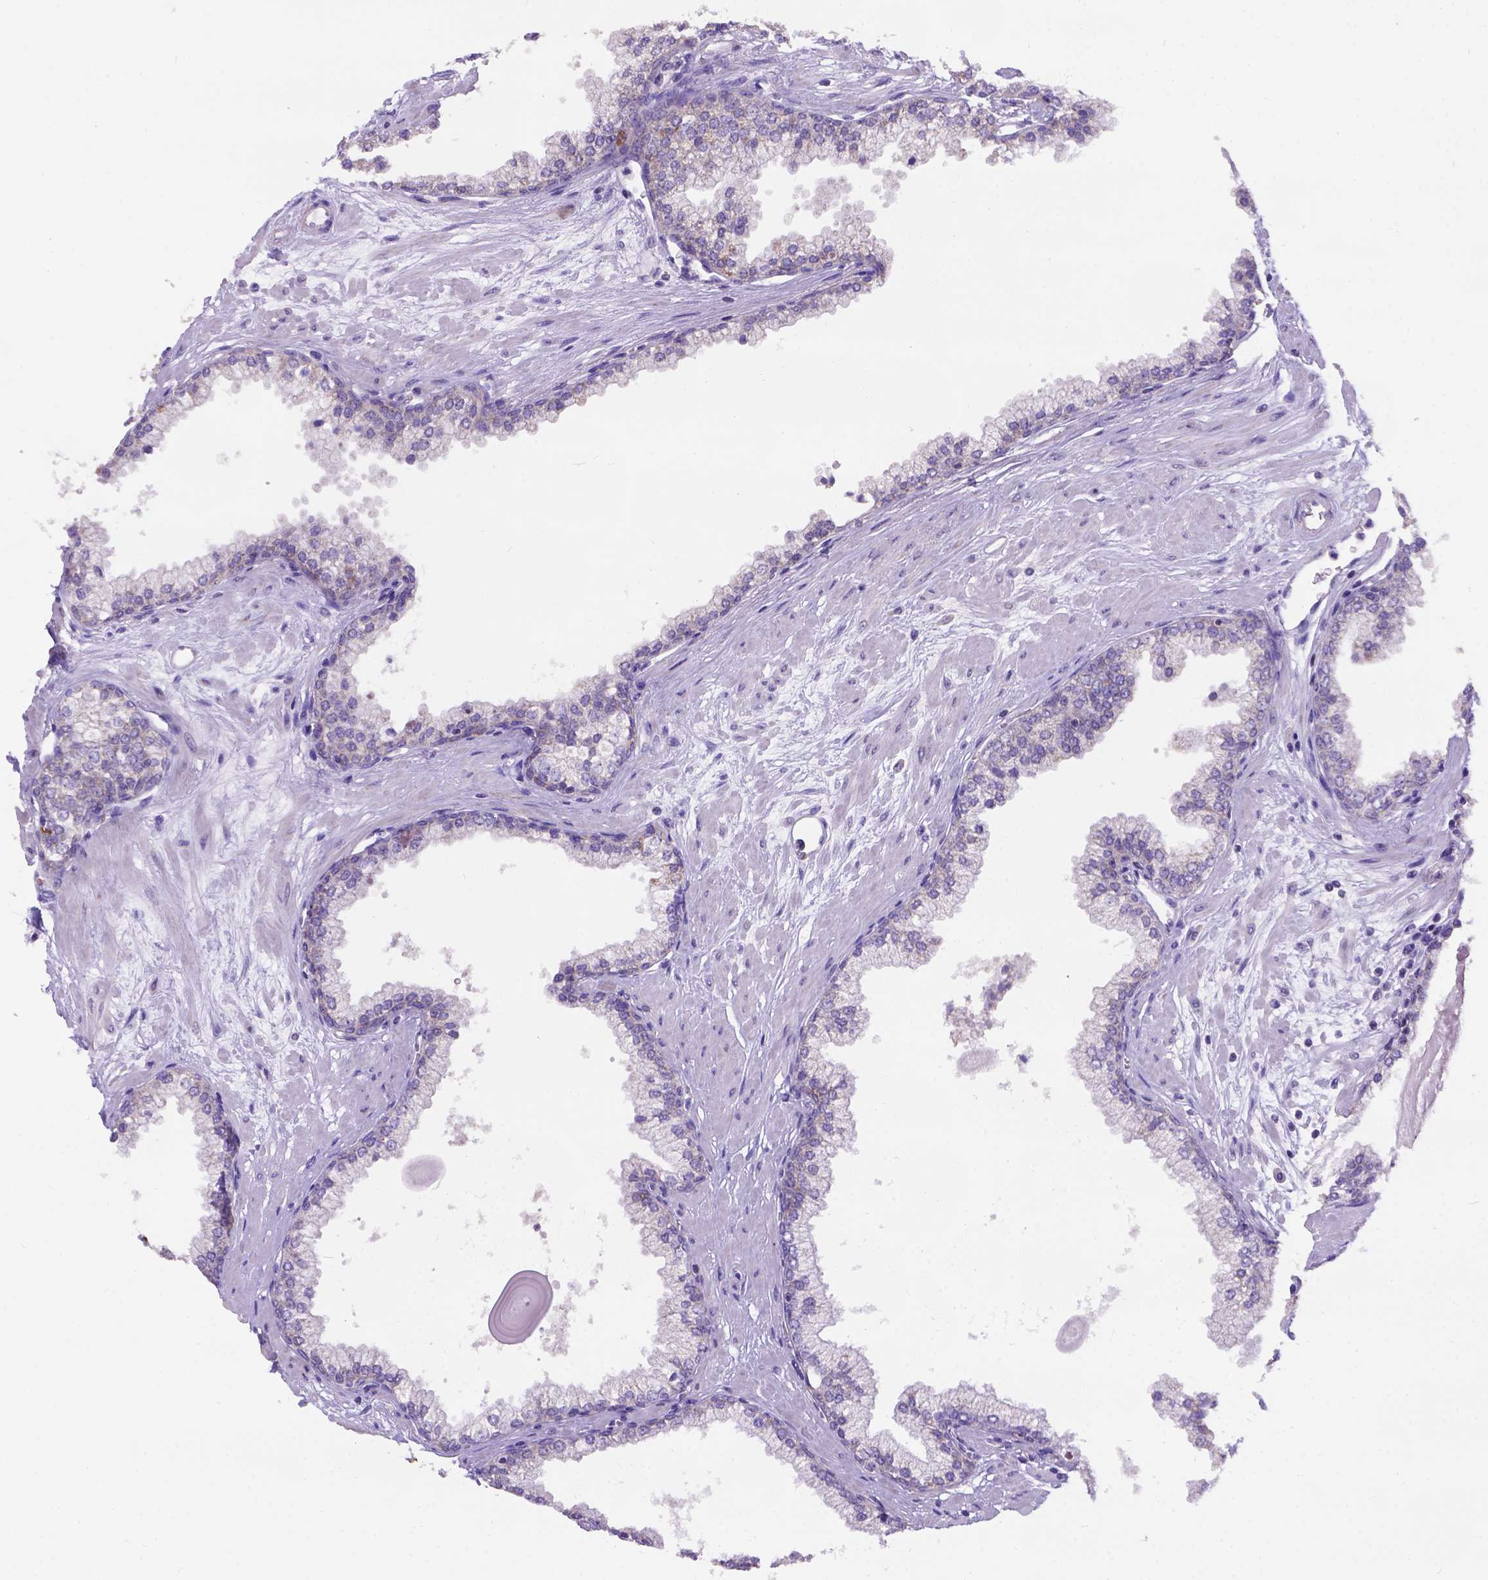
{"staining": {"intensity": "moderate", "quantity": "<25%", "location": "cytoplasmic/membranous"}, "tissue": "prostate", "cell_type": "Glandular cells", "image_type": "normal", "snomed": [{"axis": "morphology", "description": "Normal tissue, NOS"}, {"axis": "topography", "description": "Prostate"}, {"axis": "topography", "description": "Peripheral nerve tissue"}], "caption": "Normal prostate shows moderate cytoplasmic/membranous staining in about <25% of glandular cells Using DAB (3,3'-diaminobenzidine) (brown) and hematoxylin (blue) stains, captured at high magnification using brightfield microscopy..", "gene": "L2HGDH", "patient": {"sex": "male", "age": 61}}